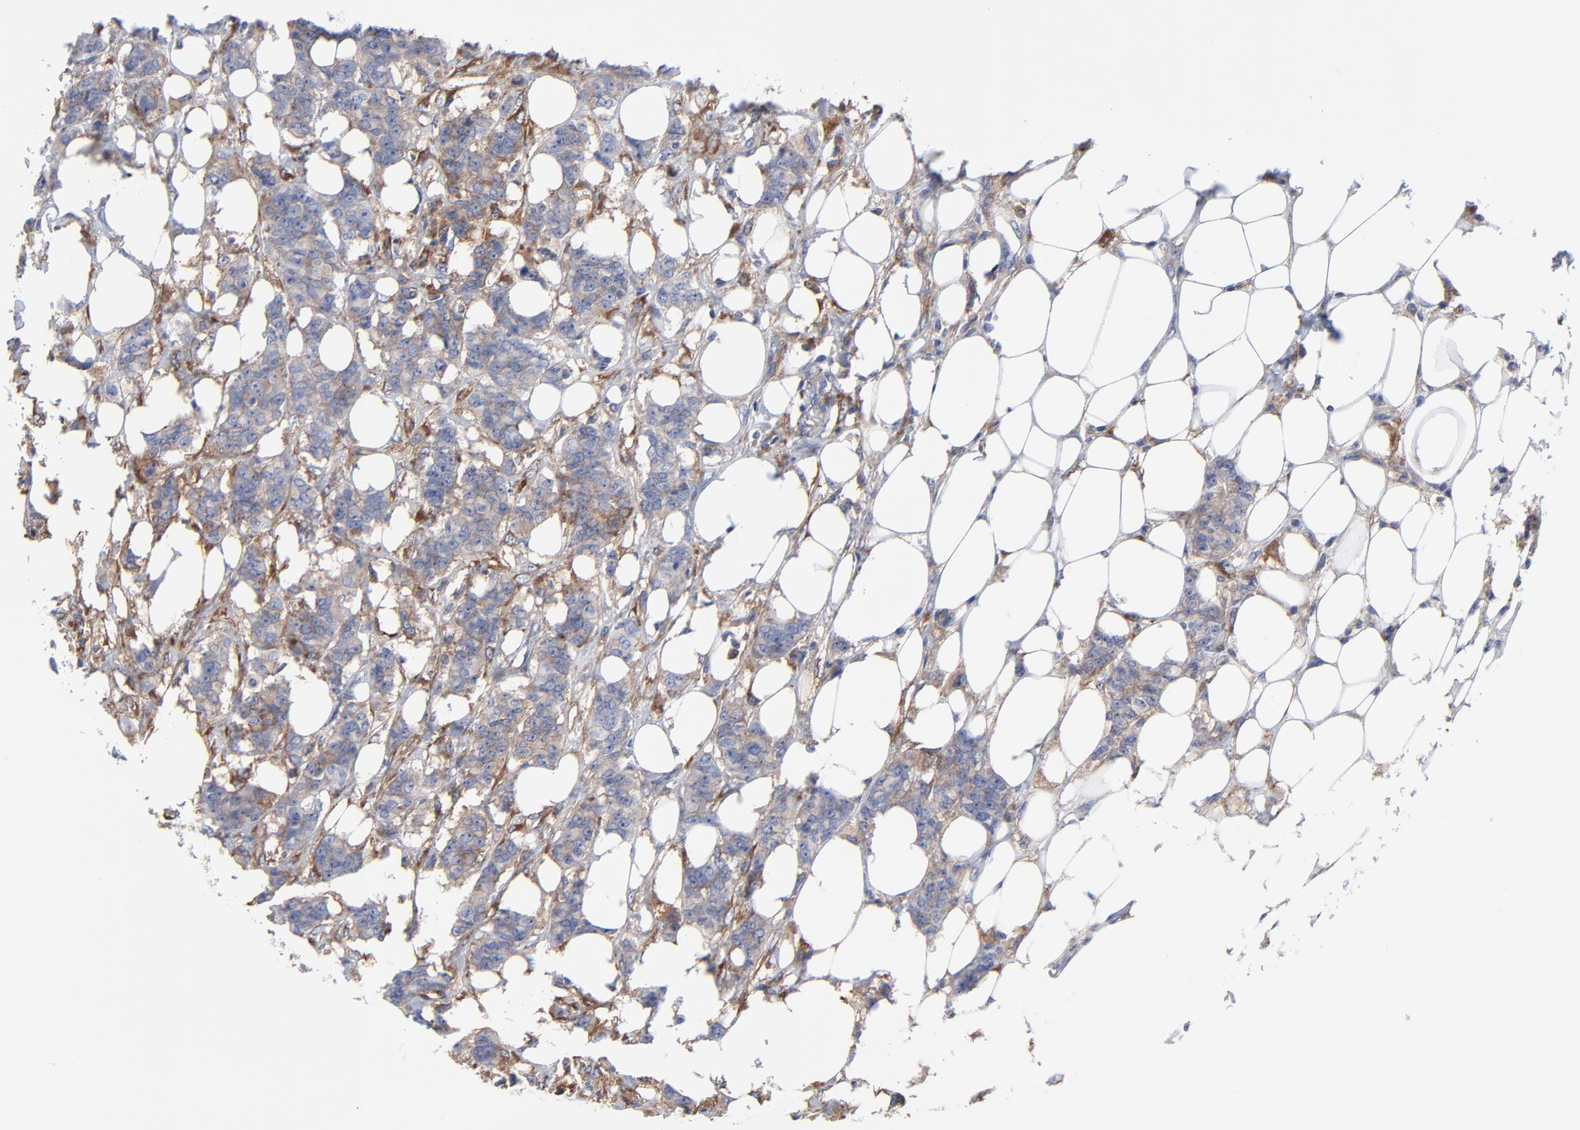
{"staining": {"intensity": "moderate", "quantity": ">75%", "location": "cytoplasmic/membranous"}, "tissue": "breast cancer", "cell_type": "Tumor cells", "image_type": "cancer", "snomed": [{"axis": "morphology", "description": "Duct carcinoma"}, {"axis": "topography", "description": "Breast"}], "caption": "A histopathology image showing moderate cytoplasmic/membranous expression in approximately >75% of tumor cells in breast infiltrating ductal carcinoma, as visualized by brown immunohistochemical staining.", "gene": "STAT2", "patient": {"sex": "female", "age": 40}}